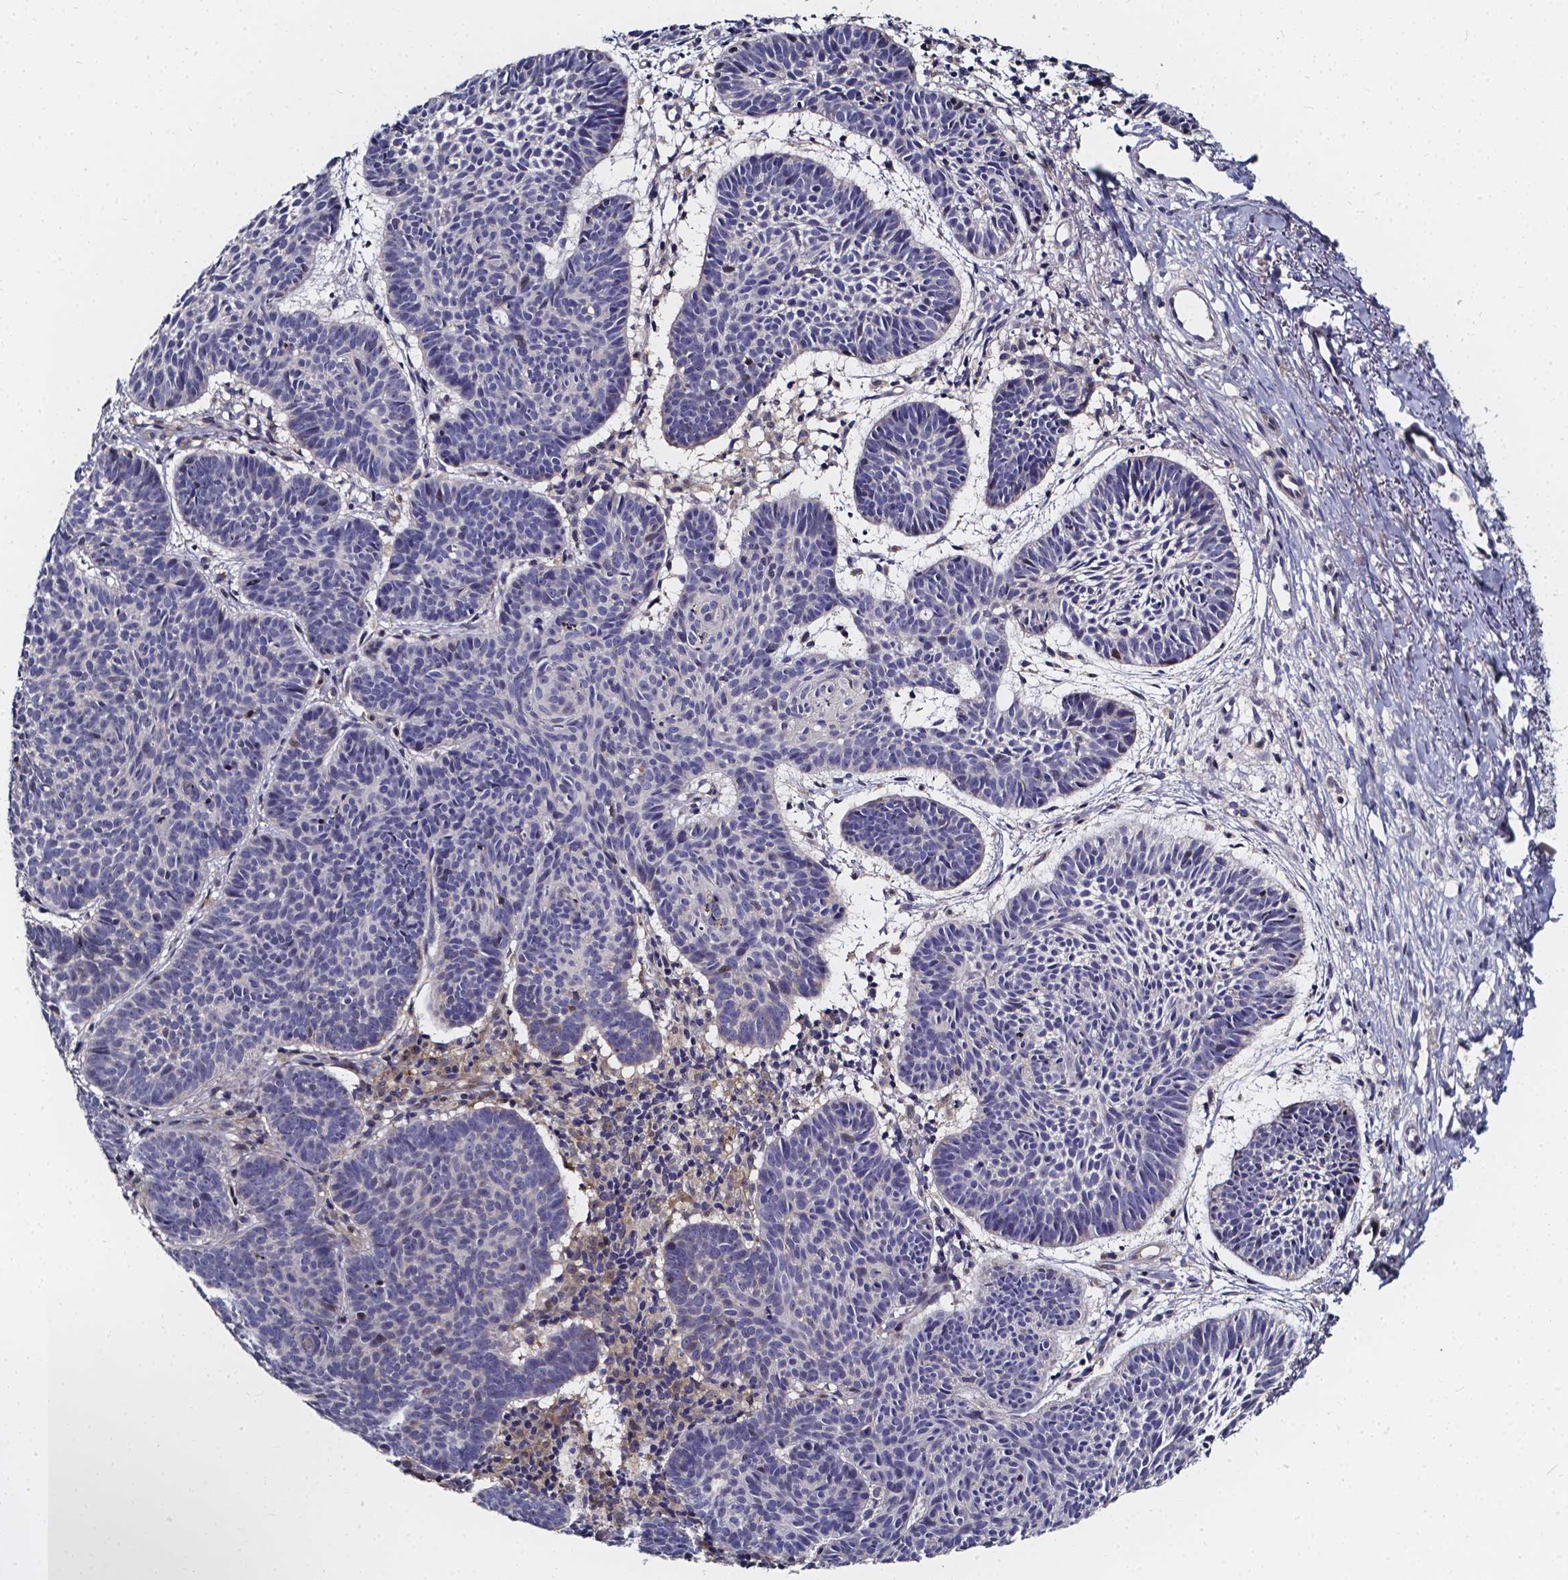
{"staining": {"intensity": "negative", "quantity": "none", "location": "none"}, "tissue": "skin cancer", "cell_type": "Tumor cells", "image_type": "cancer", "snomed": [{"axis": "morphology", "description": "Basal cell carcinoma"}, {"axis": "topography", "description": "Skin"}], "caption": "This is a histopathology image of IHC staining of basal cell carcinoma (skin), which shows no staining in tumor cells. Nuclei are stained in blue.", "gene": "SOWAHA", "patient": {"sex": "male", "age": 72}}